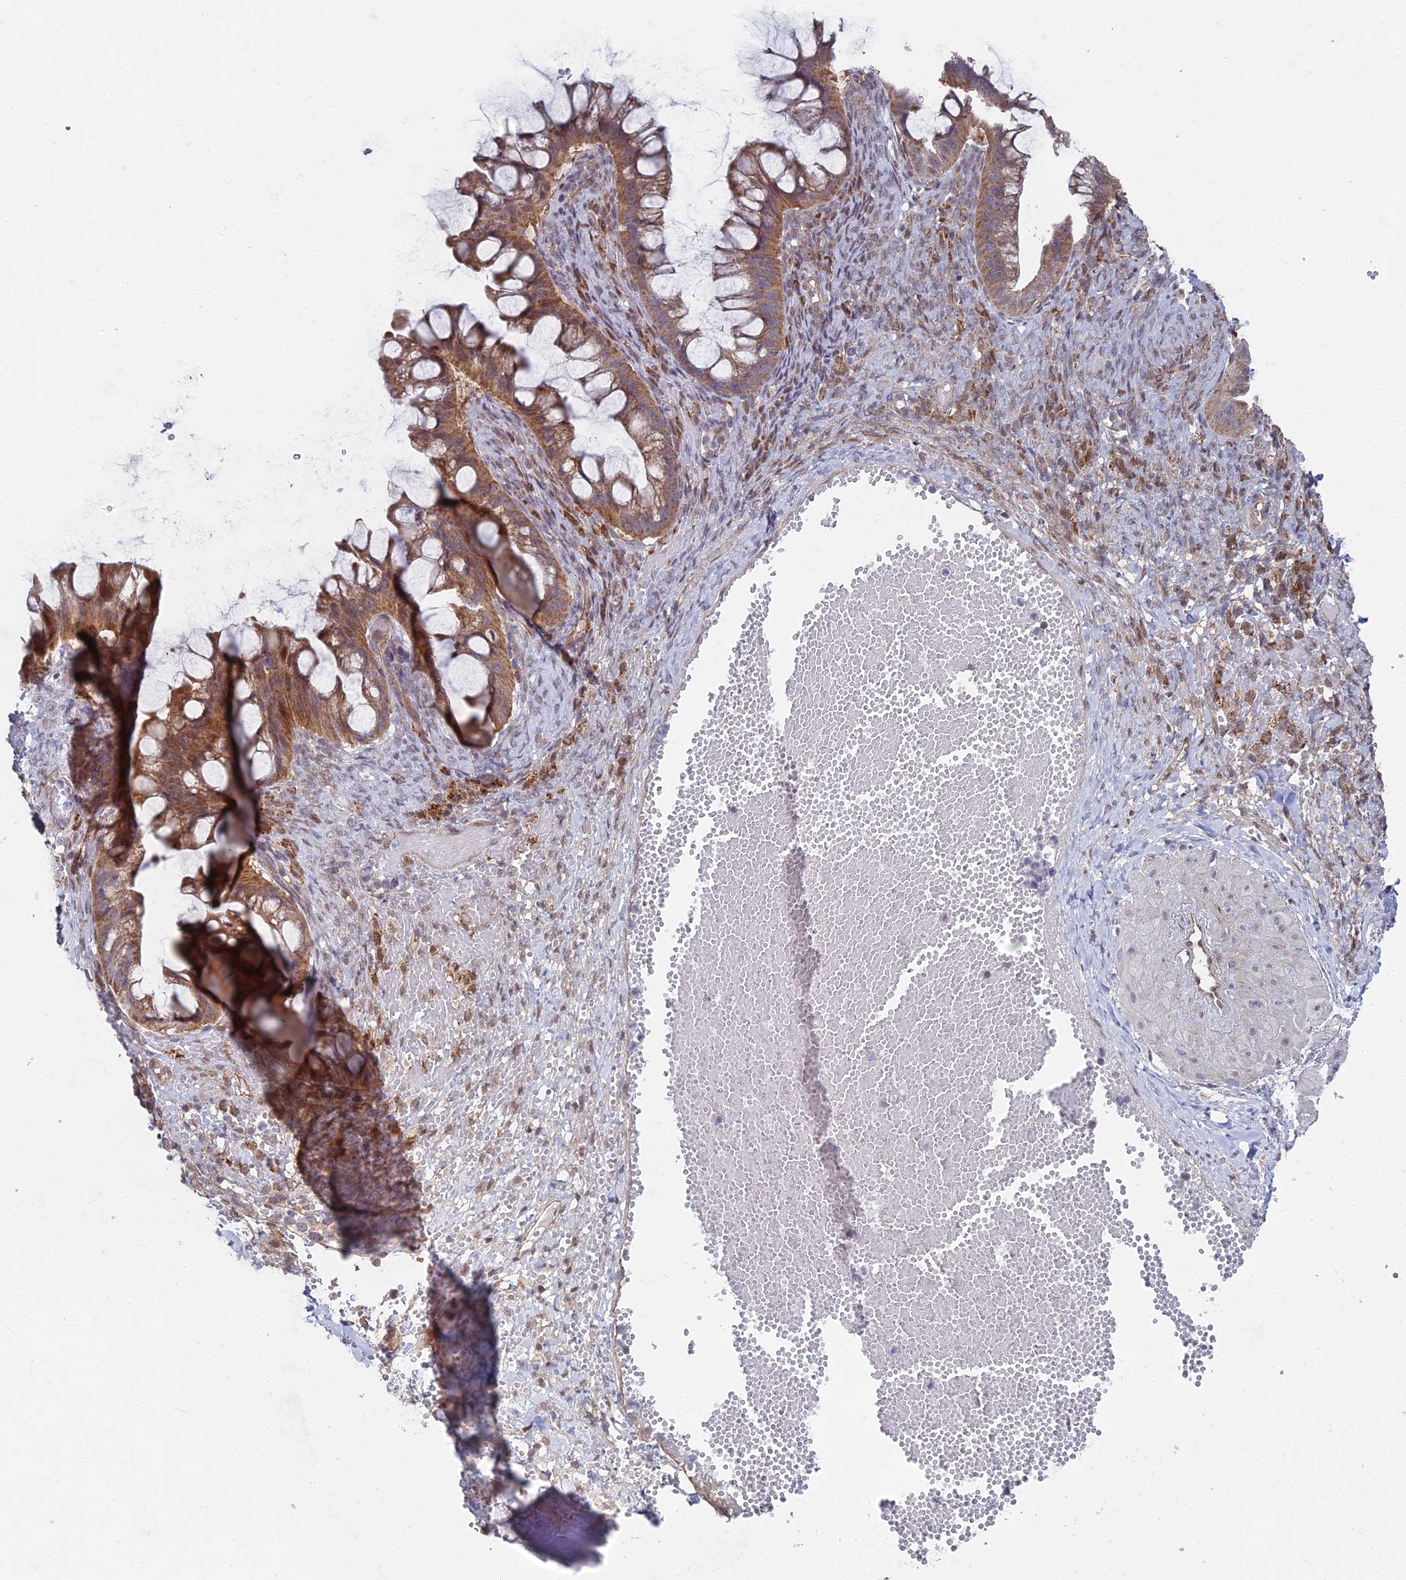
{"staining": {"intensity": "moderate", "quantity": ">75%", "location": "cytoplasmic/membranous"}, "tissue": "ovarian cancer", "cell_type": "Tumor cells", "image_type": "cancer", "snomed": [{"axis": "morphology", "description": "Cystadenocarcinoma, mucinous, NOS"}, {"axis": "topography", "description": "Ovary"}], "caption": "This image reveals immunohistochemistry (IHC) staining of human ovarian cancer (mucinous cystadenocarcinoma), with medium moderate cytoplasmic/membranous positivity in about >75% of tumor cells.", "gene": "UNC5D", "patient": {"sex": "female", "age": 73}}